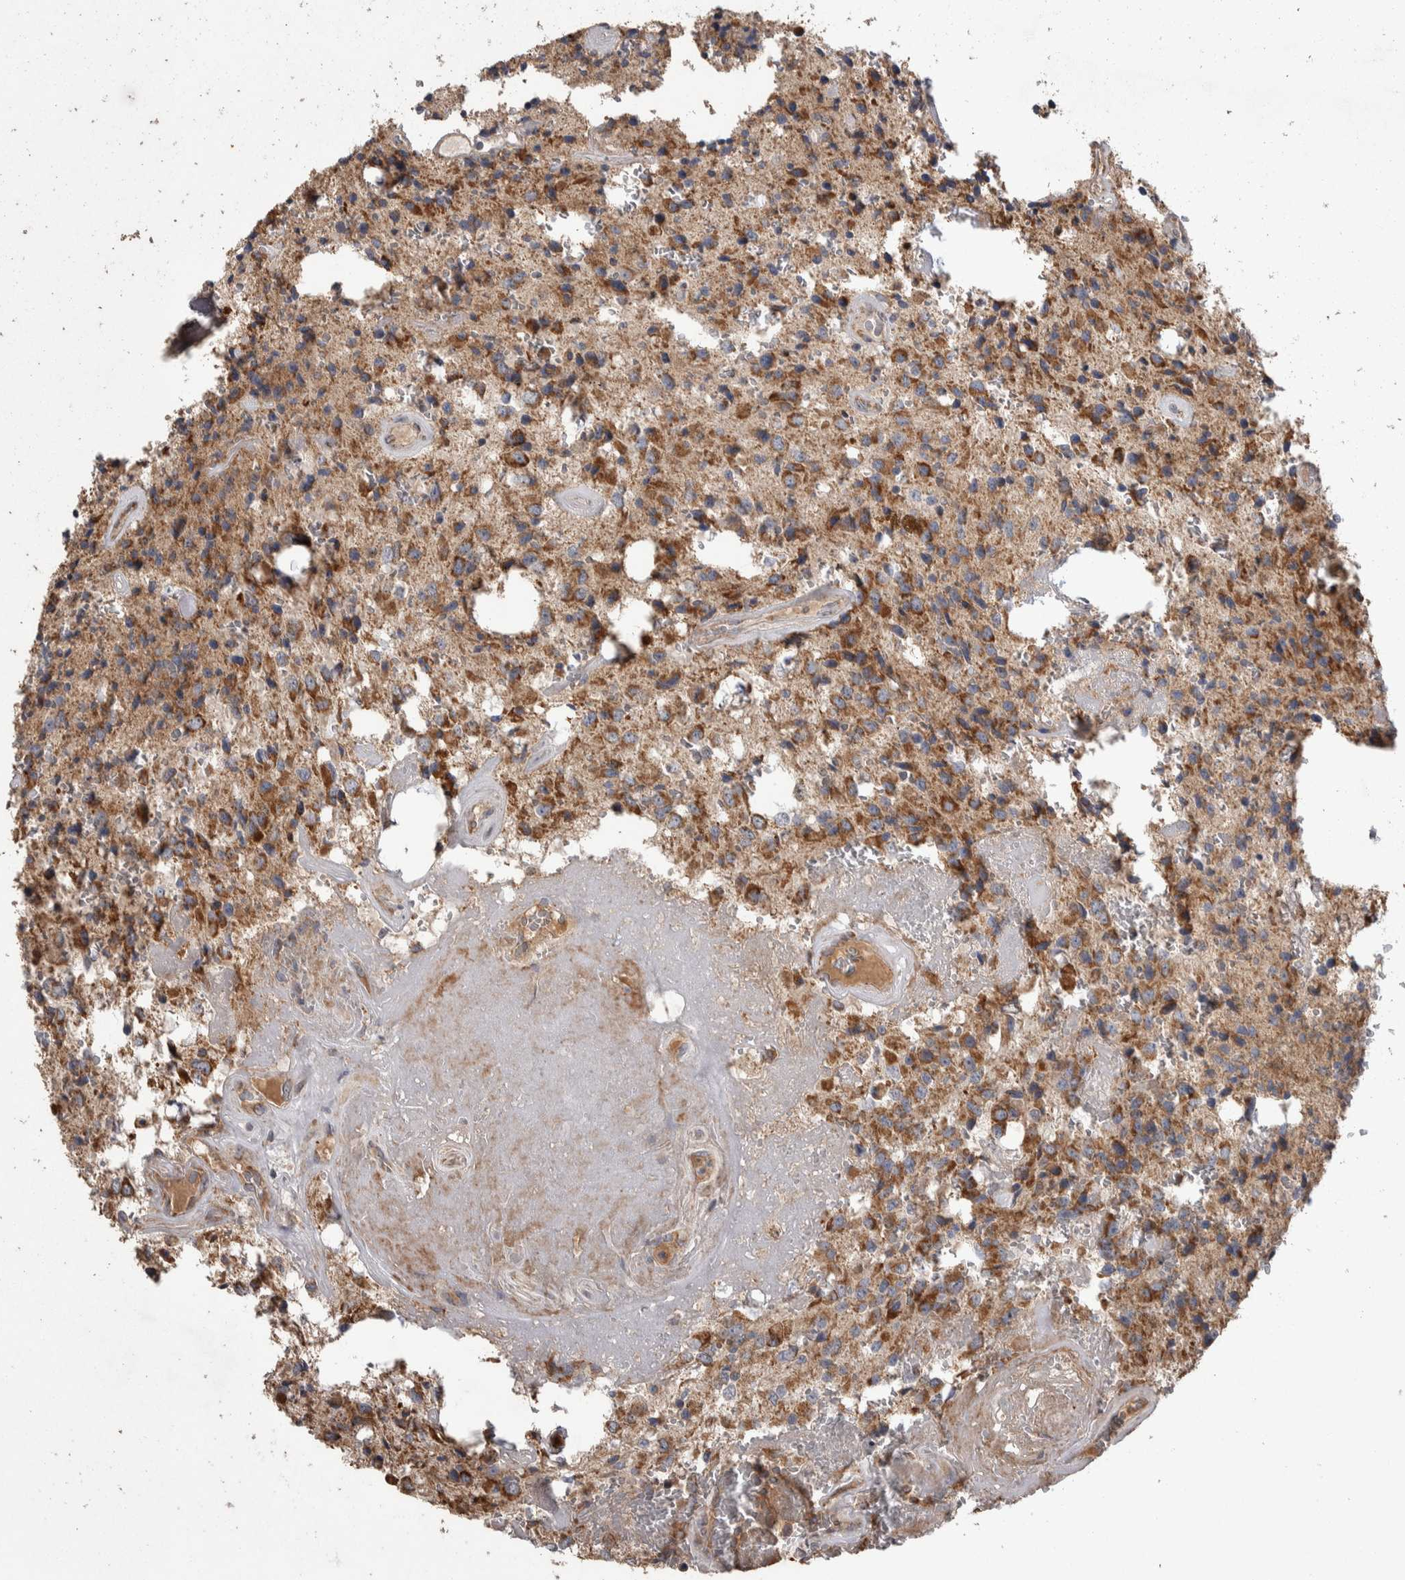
{"staining": {"intensity": "moderate", "quantity": ">75%", "location": "cytoplasmic/membranous"}, "tissue": "glioma", "cell_type": "Tumor cells", "image_type": "cancer", "snomed": [{"axis": "morphology", "description": "Glioma, malignant, Low grade"}, {"axis": "topography", "description": "Brain"}], "caption": "Immunohistochemistry micrograph of neoplastic tissue: glioma stained using IHC reveals medium levels of moderate protein expression localized specifically in the cytoplasmic/membranous of tumor cells, appearing as a cytoplasmic/membranous brown color.", "gene": "SCO1", "patient": {"sex": "male", "age": 58}}